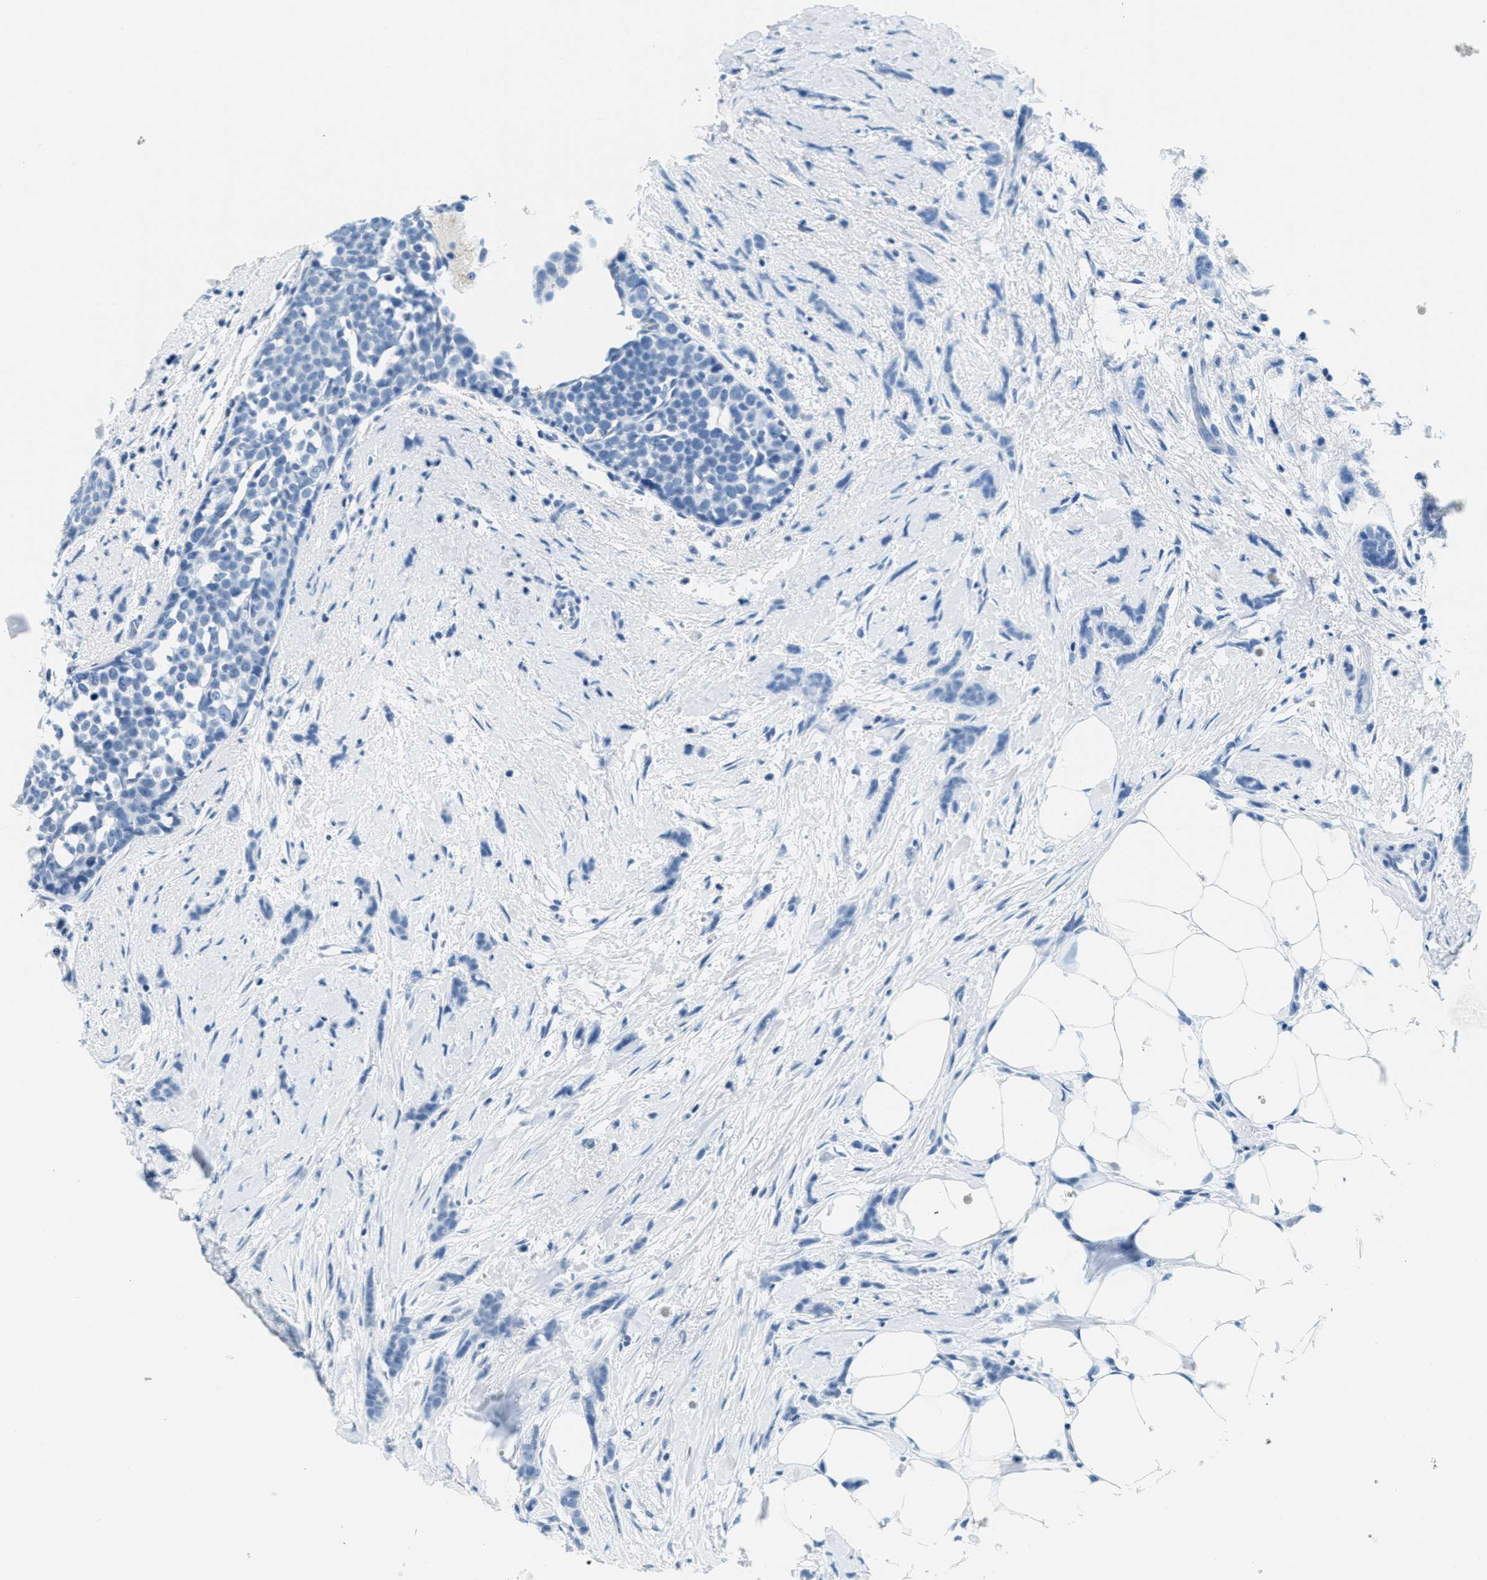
{"staining": {"intensity": "negative", "quantity": "none", "location": "none"}, "tissue": "breast cancer", "cell_type": "Tumor cells", "image_type": "cancer", "snomed": [{"axis": "morphology", "description": "Lobular carcinoma, in situ"}, {"axis": "morphology", "description": "Lobular carcinoma"}, {"axis": "topography", "description": "Breast"}], "caption": "Lobular carcinoma (breast) stained for a protein using immunohistochemistry (IHC) displays no expression tumor cells.", "gene": "CA4", "patient": {"sex": "female", "age": 41}}